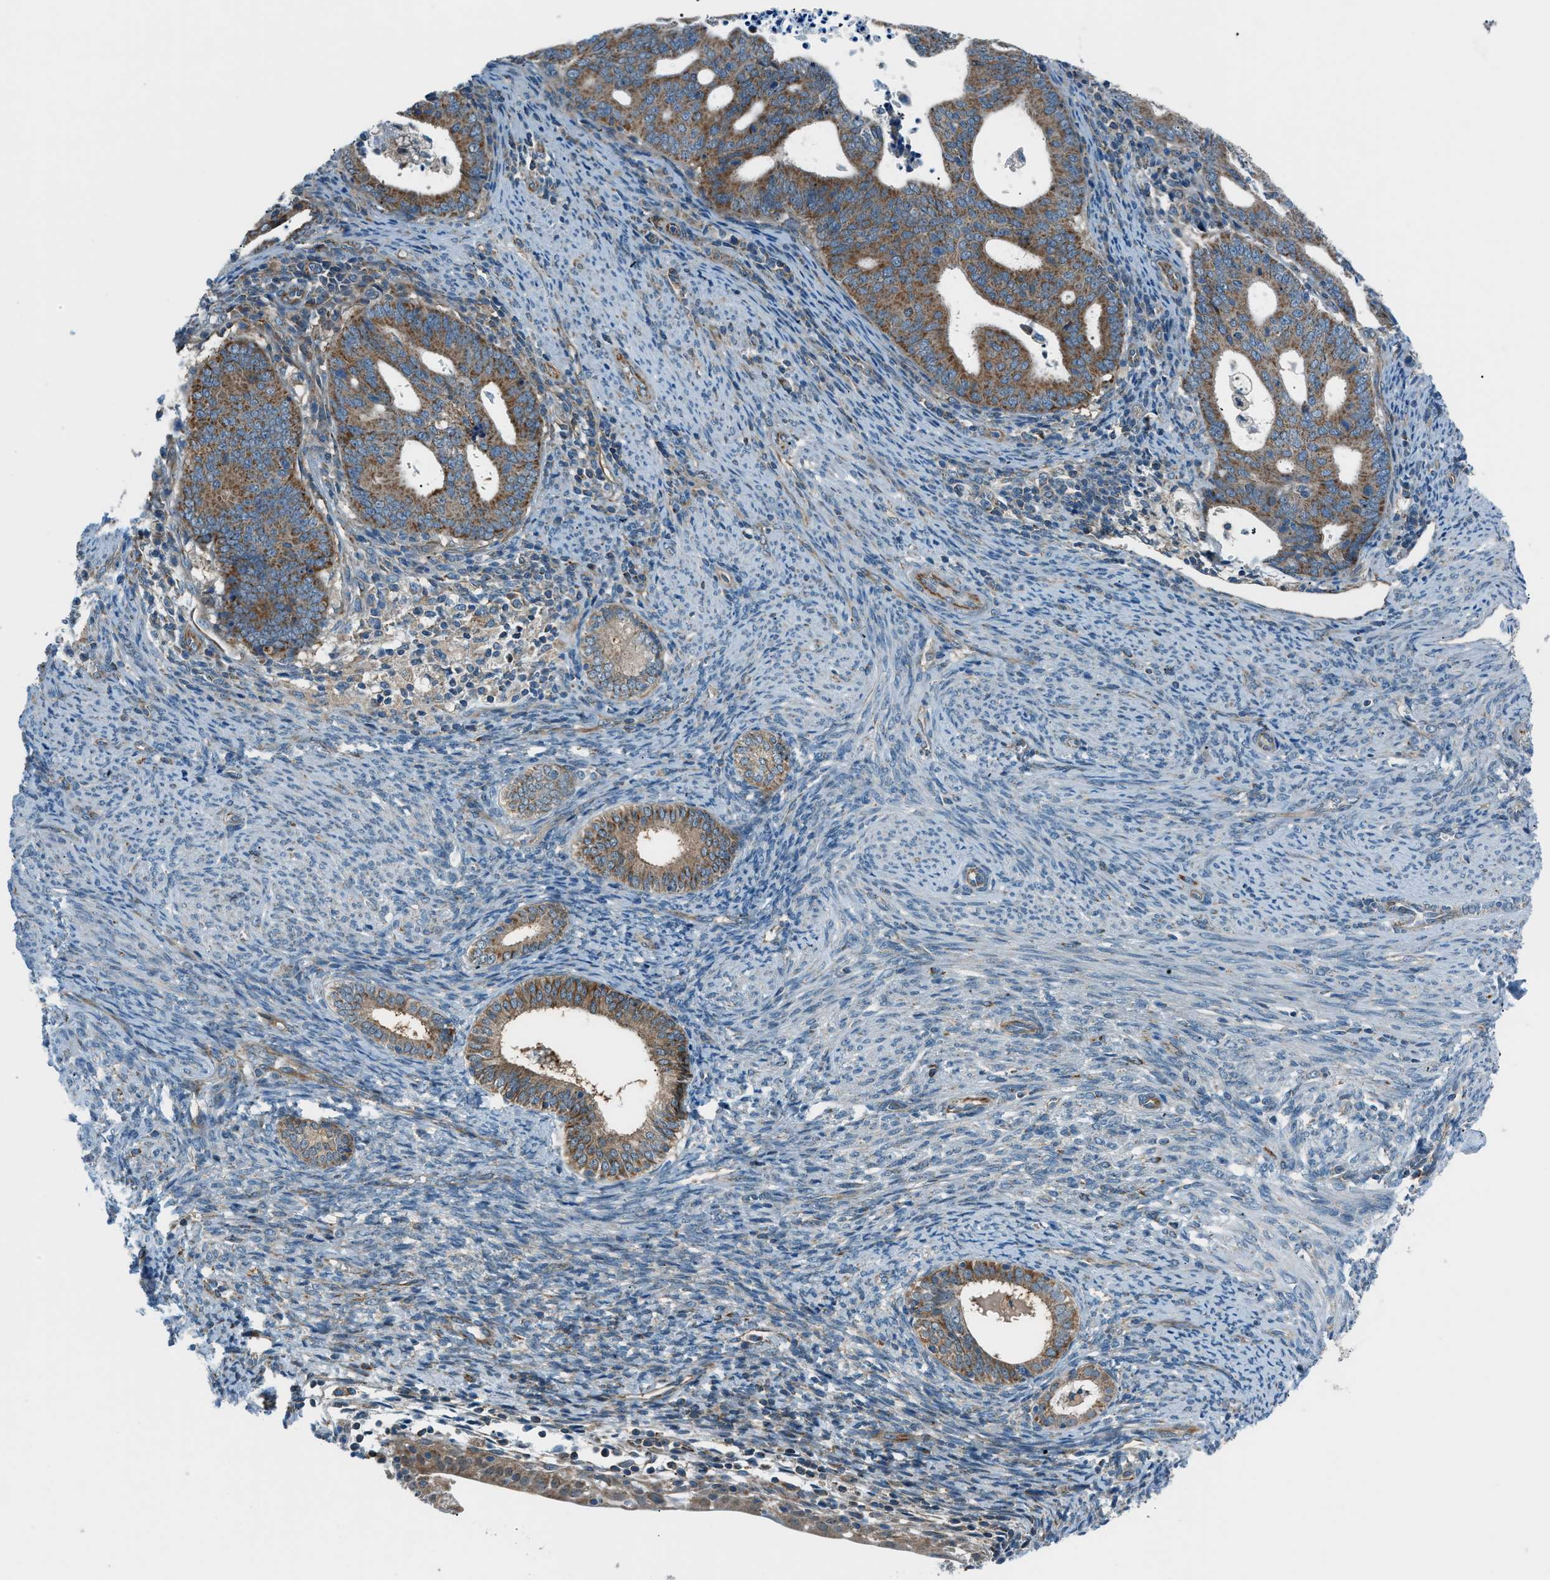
{"staining": {"intensity": "moderate", "quantity": ">75%", "location": "cytoplasmic/membranous"}, "tissue": "endometrial cancer", "cell_type": "Tumor cells", "image_type": "cancer", "snomed": [{"axis": "morphology", "description": "Adenocarcinoma, NOS"}, {"axis": "topography", "description": "Uterus"}], "caption": "This image shows IHC staining of human endometrial cancer, with medium moderate cytoplasmic/membranous positivity in about >75% of tumor cells.", "gene": "PIGG", "patient": {"sex": "female", "age": 83}}